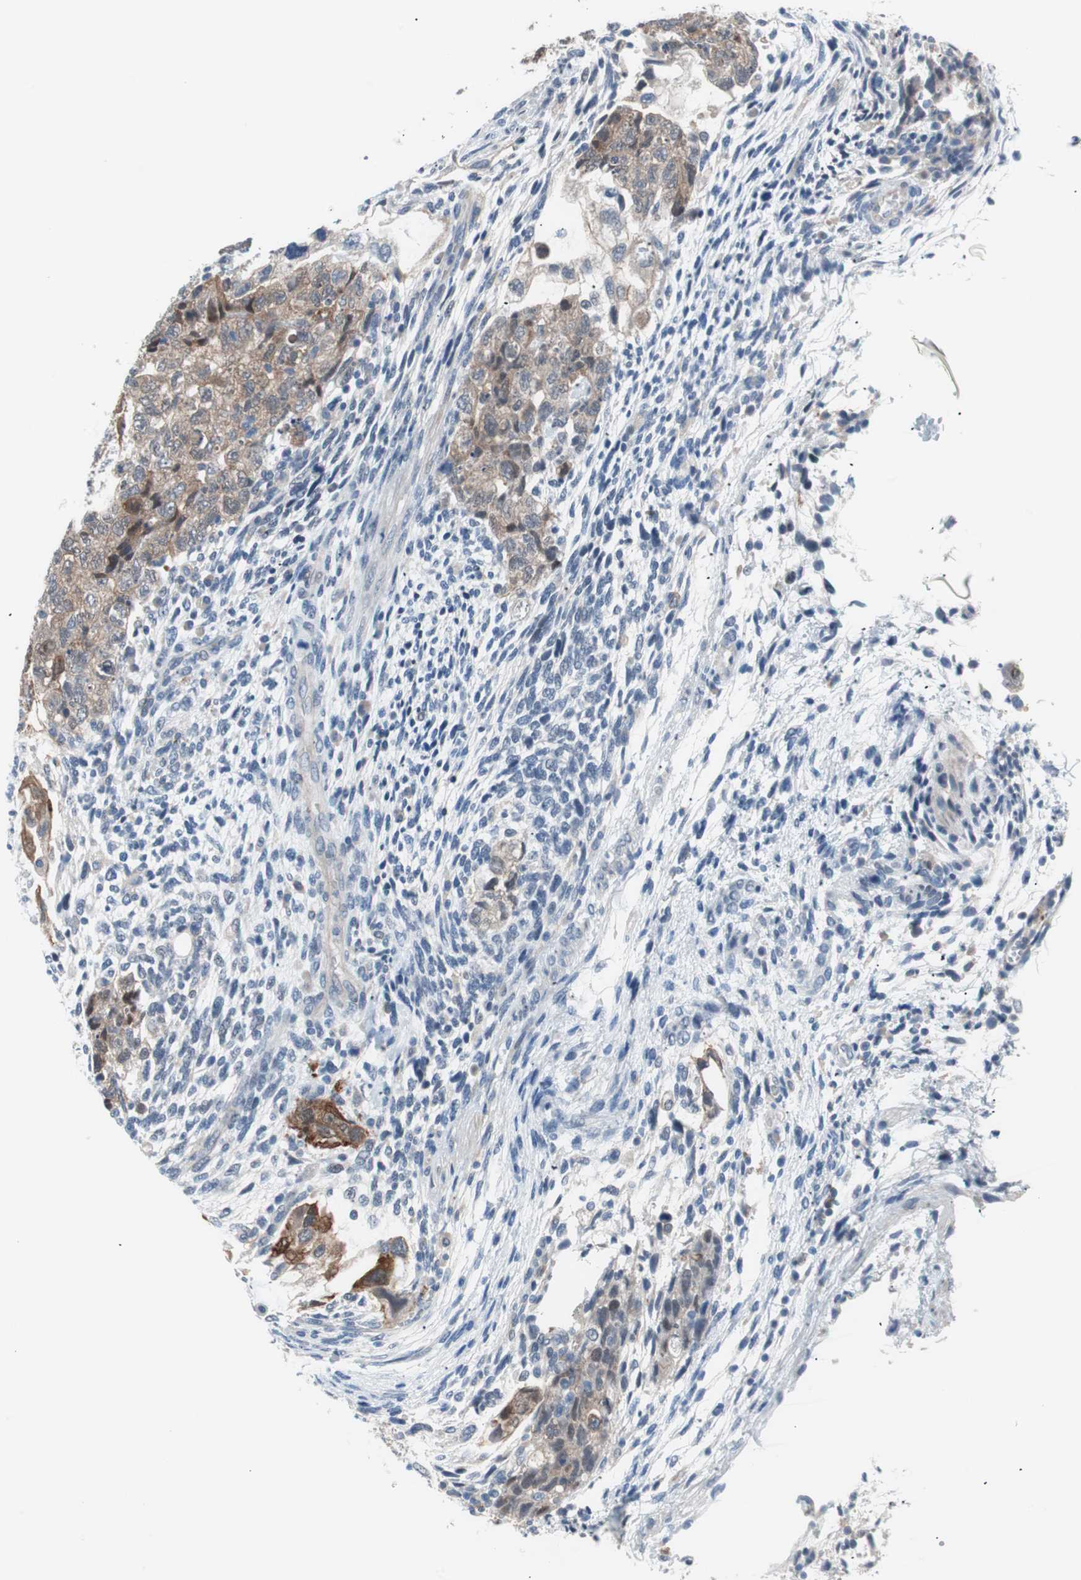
{"staining": {"intensity": "moderate", "quantity": ">75%", "location": "cytoplasmic/membranous"}, "tissue": "testis cancer", "cell_type": "Tumor cells", "image_type": "cancer", "snomed": [{"axis": "morphology", "description": "Normal tissue, NOS"}, {"axis": "morphology", "description": "Carcinoma, Embryonal, NOS"}, {"axis": "topography", "description": "Testis"}], "caption": "IHC photomicrograph of testis embryonal carcinoma stained for a protein (brown), which reveals medium levels of moderate cytoplasmic/membranous staining in approximately >75% of tumor cells.", "gene": "VIL1", "patient": {"sex": "male", "age": 36}}